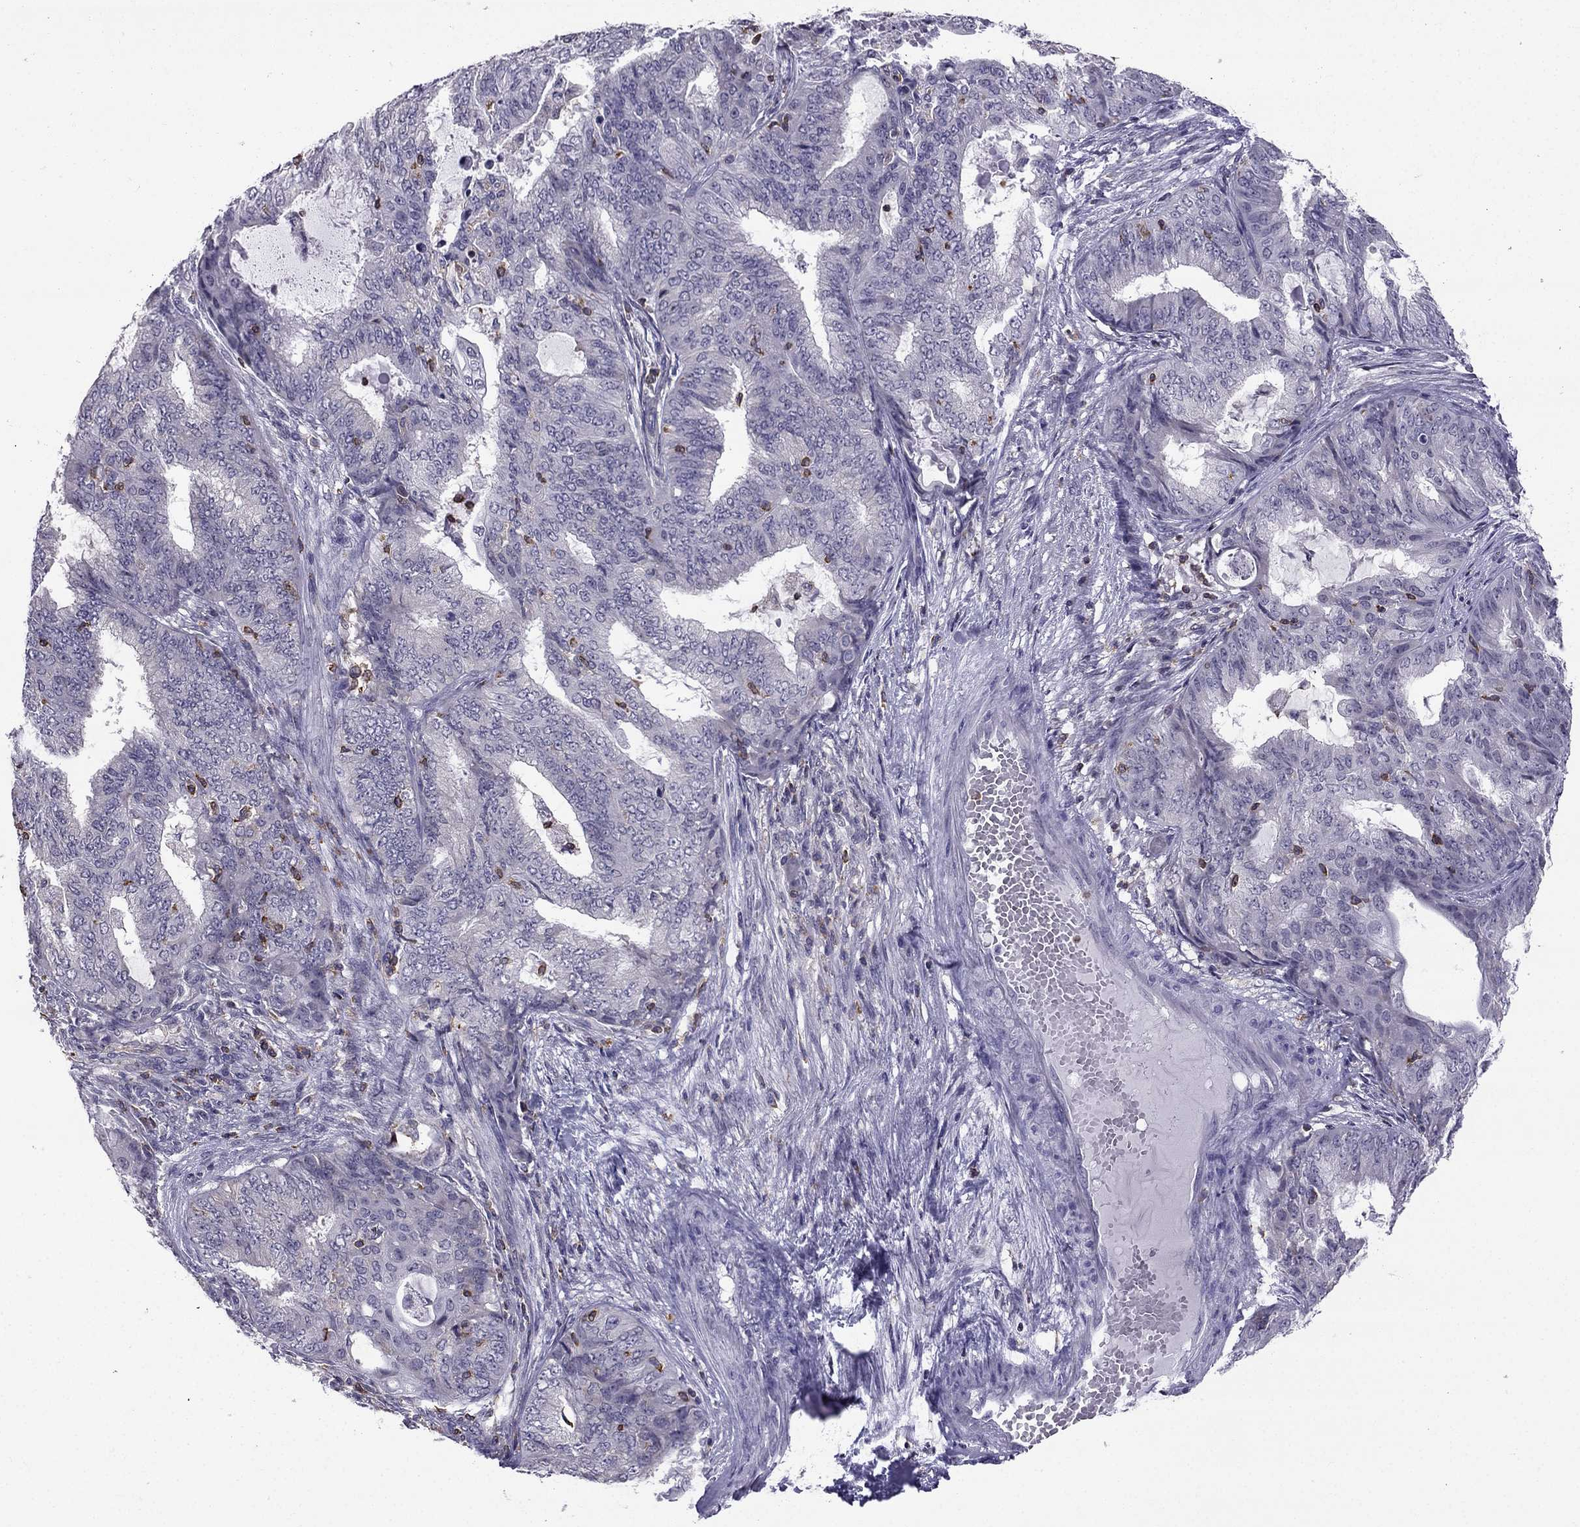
{"staining": {"intensity": "negative", "quantity": "none", "location": "none"}, "tissue": "endometrial cancer", "cell_type": "Tumor cells", "image_type": "cancer", "snomed": [{"axis": "morphology", "description": "Adenocarcinoma, NOS"}, {"axis": "topography", "description": "Endometrium"}], "caption": "A photomicrograph of endometrial cancer (adenocarcinoma) stained for a protein demonstrates no brown staining in tumor cells.", "gene": "CCK", "patient": {"sex": "female", "age": 62}}